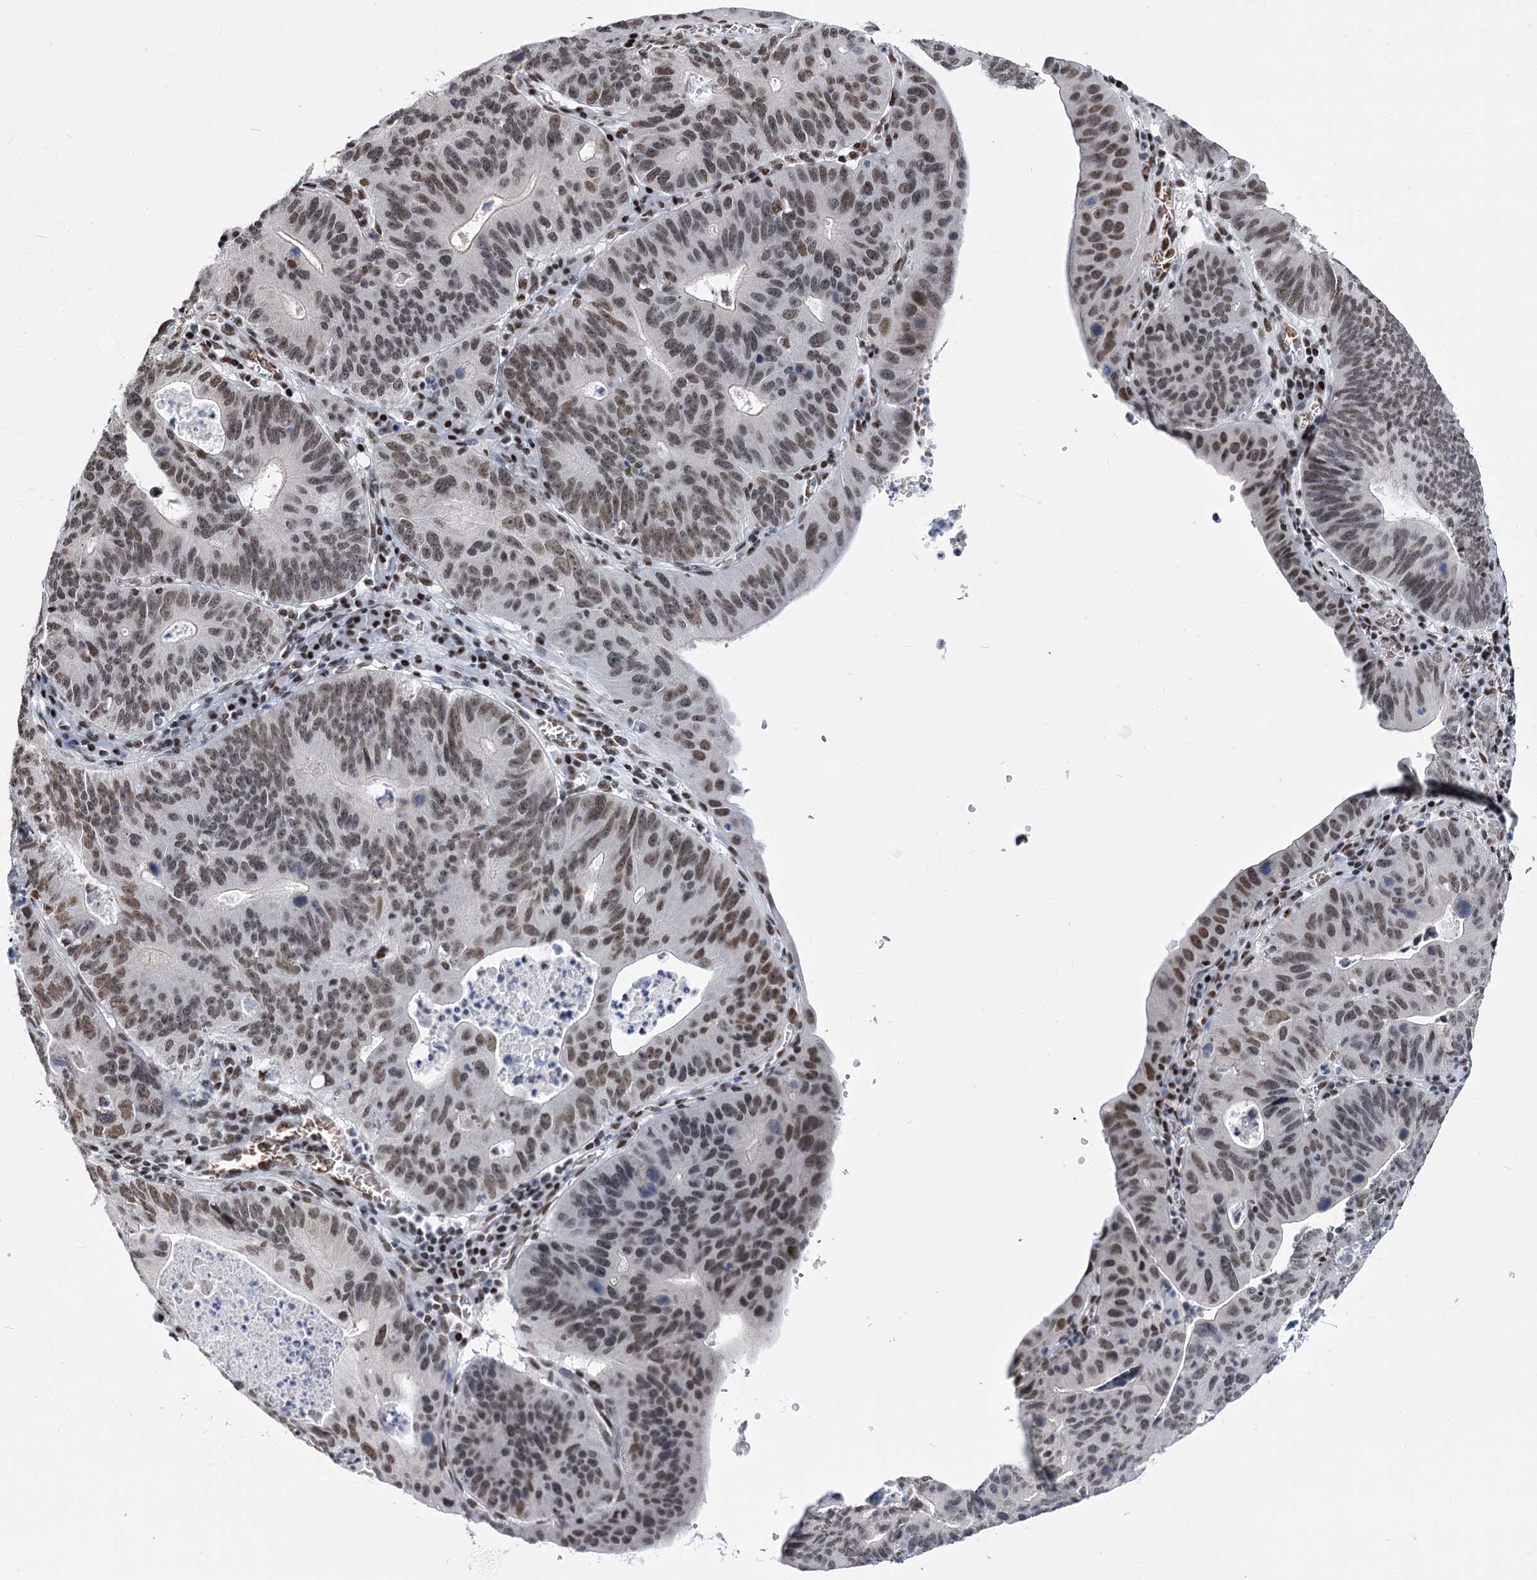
{"staining": {"intensity": "weak", "quantity": ">75%", "location": "nuclear"}, "tissue": "stomach cancer", "cell_type": "Tumor cells", "image_type": "cancer", "snomed": [{"axis": "morphology", "description": "Adenocarcinoma, NOS"}, {"axis": "topography", "description": "Stomach"}], "caption": "Immunohistochemical staining of stomach cancer (adenocarcinoma) displays weak nuclear protein staining in about >75% of tumor cells.", "gene": "POU4F3", "patient": {"sex": "male", "age": 59}}